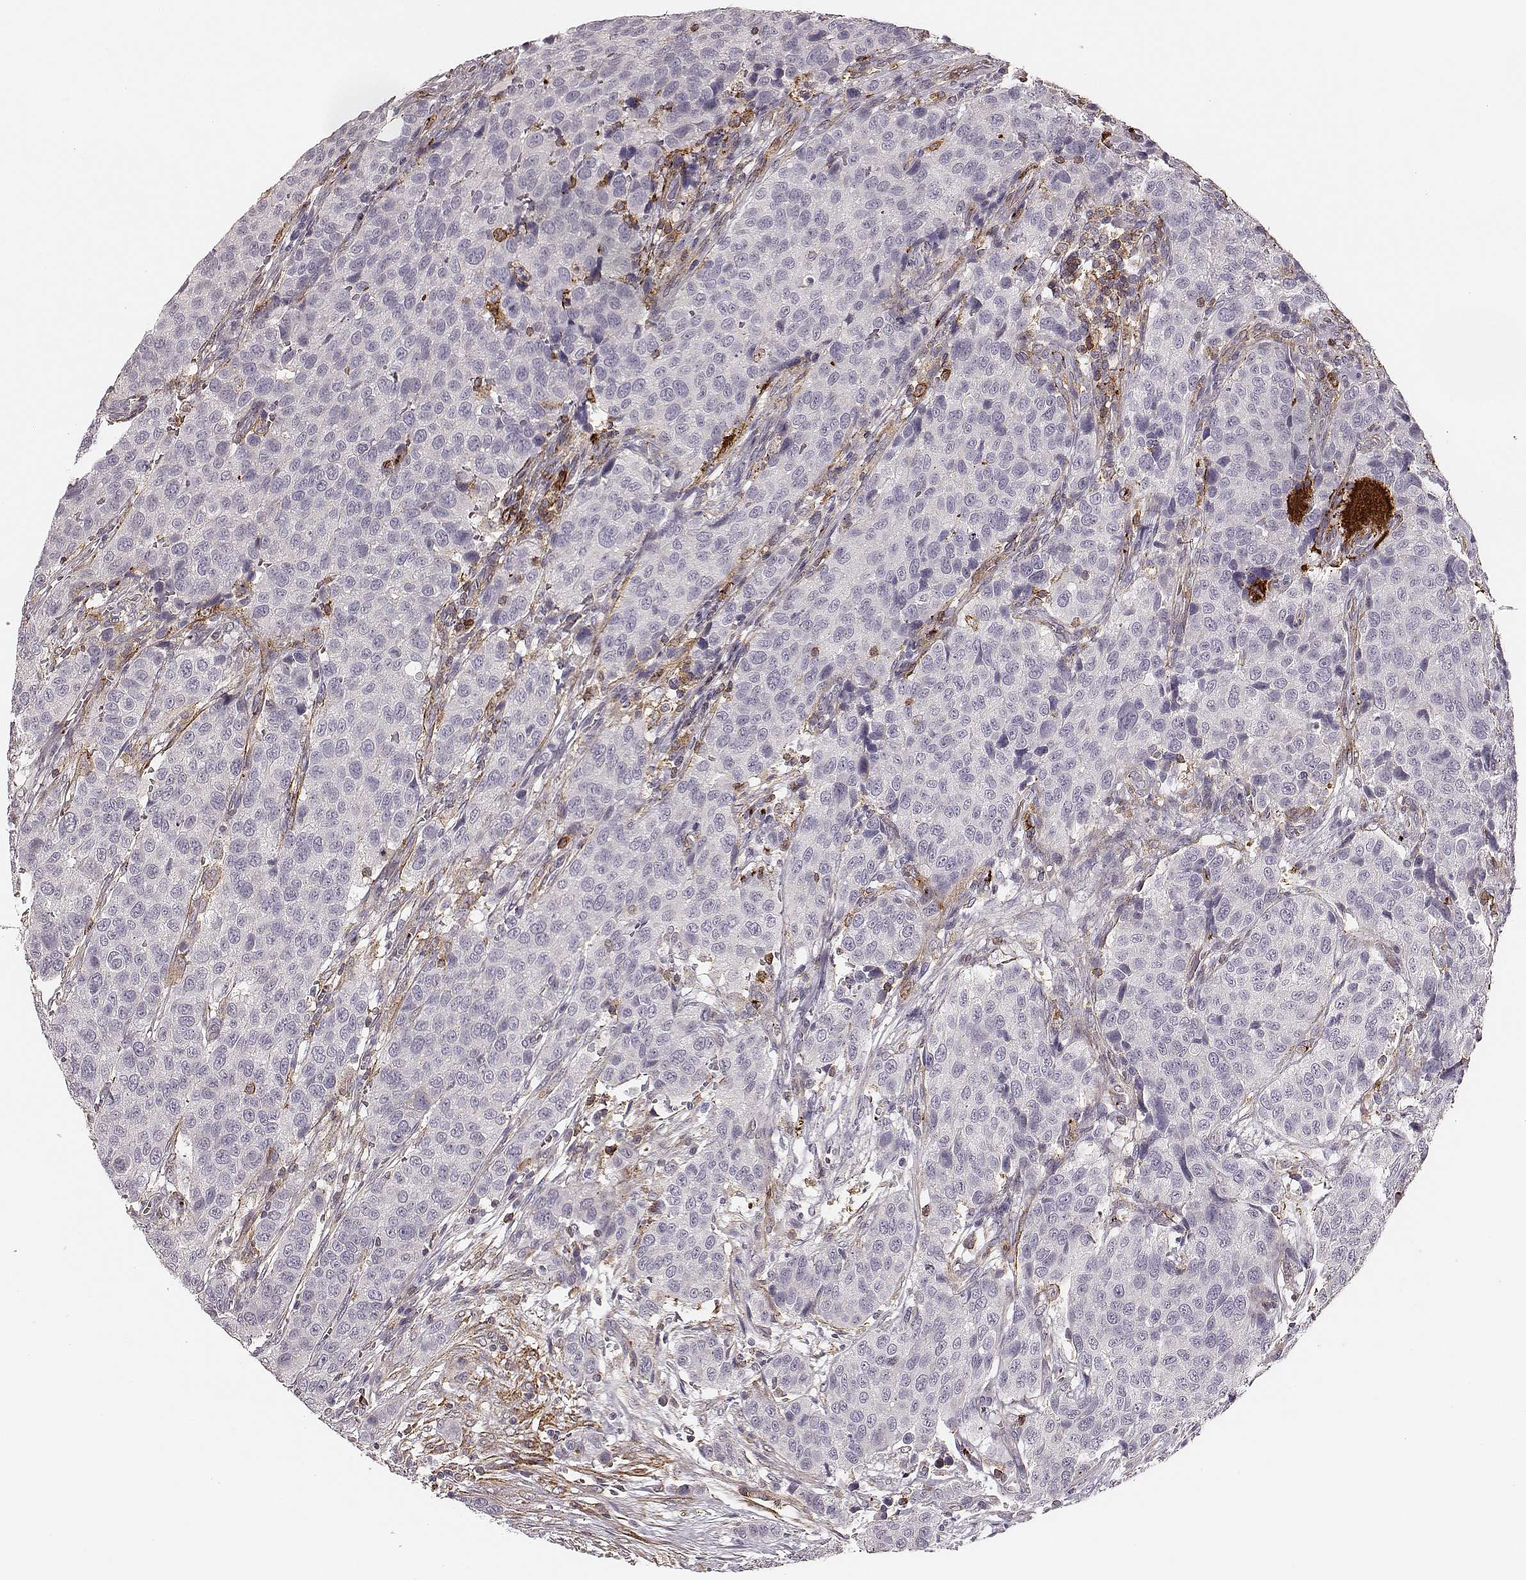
{"staining": {"intensity": "negative", "quantity": "none", "location": "none"}, "tissue": "urothelial cancer", "cell_type": "Tumor cells", "image_type": "cancer", "snomed": [{"axis": "morphology", "description": "Urothelial carcinoma, High grade"}, {"axis": "topography", "description": "Urinary bladder"}], "caption": "Tumor cells show no significant protein expression in urothelial carcinoma (high-grade).", "gene": "ZYX", "patient": {"sex": "female", "age": 58}}